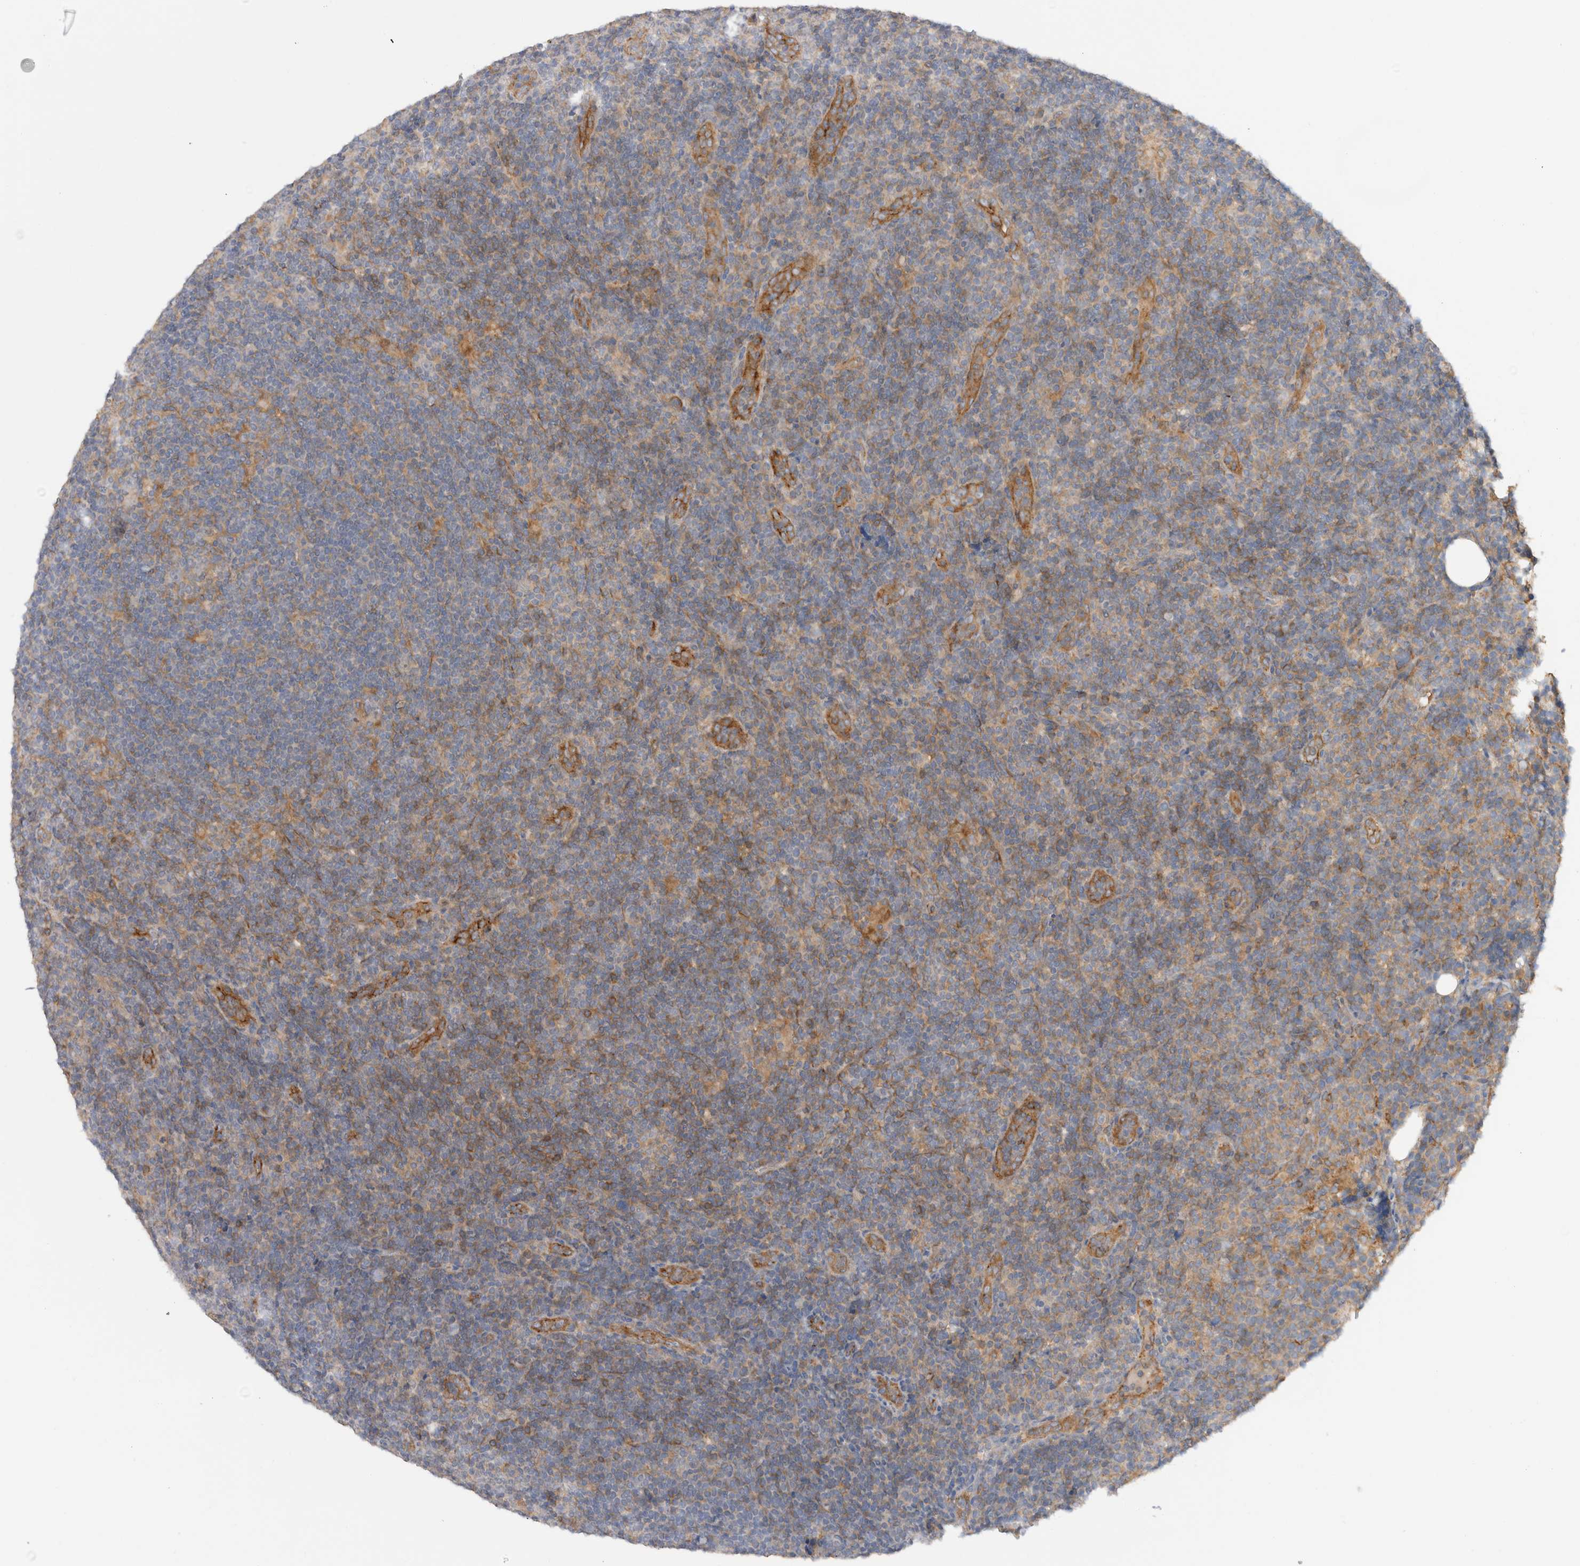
{"staining": {"intensity": "moderate", "quantity": "25%-75%", "location": "cytoplasmic/membranous,nuclear"}, "tissue": "lymphoma", "cell_type": "Tumor cells", "image_type": "cancer", "snomed": [{"axis": "morphology", "description": "Hodgkin's disease, NOS"}, {"axis": "topography", "description": "Lymph node"}], "caption": "Immunohistochemistry (IHC) photomicrograph of neoplastic tissue: Hodgkin's disease stained using immunohistochemistry exhibits medium levels of moderate protein expression localized specifically in the cytoplasmic/membranous and nuclear of tumor cells, appearing as a cytoplasmic/membranous and nuclear brown color.", "gene": "SGK3", "patient": {"sex": "female", "age": 57}}